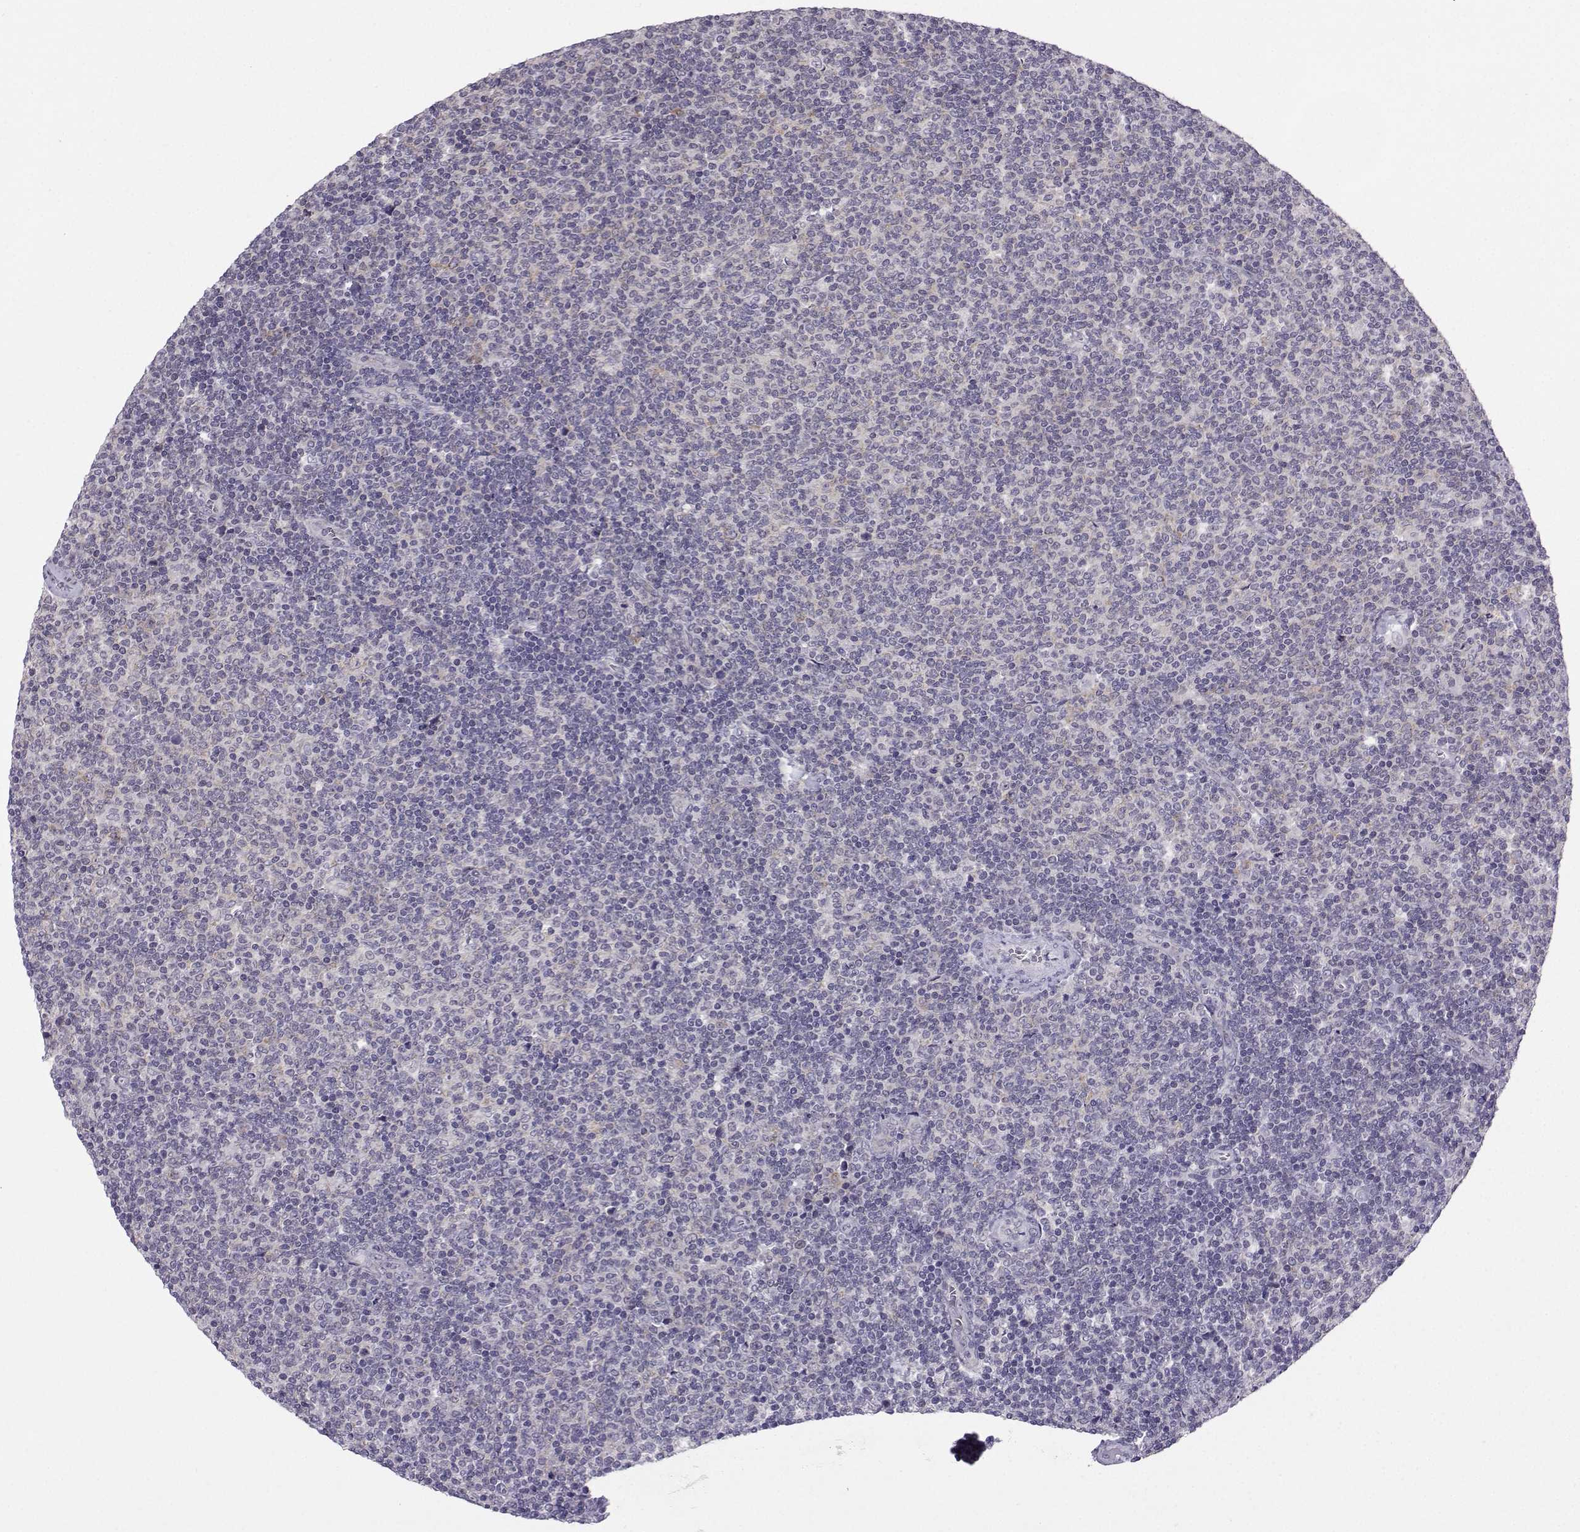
{"staining": {"intensity": "negative", "quantity": "none", "location": "none"}, "tissue": "lymphoma", "cell_type": "Tumor cells", "image_type": "cancer", "snomed": [{"axis": "morphology", "description": "Malignant lymphoma, non-Hodgkin's type, Low grade"}, {"axis": "topography", "description": "Lymph node"}], "caption": "An IHC photomicrograph of lymphoma is shown. There is no staining in tumor cells of lymphoma. (Stains: DAB immunohistochemistry with hematoxylin counter stain, Microscopy: brightfield microscopy at high magnification).", "gene": "DDX20", "patient": {"sex": "male", "age": 52}}